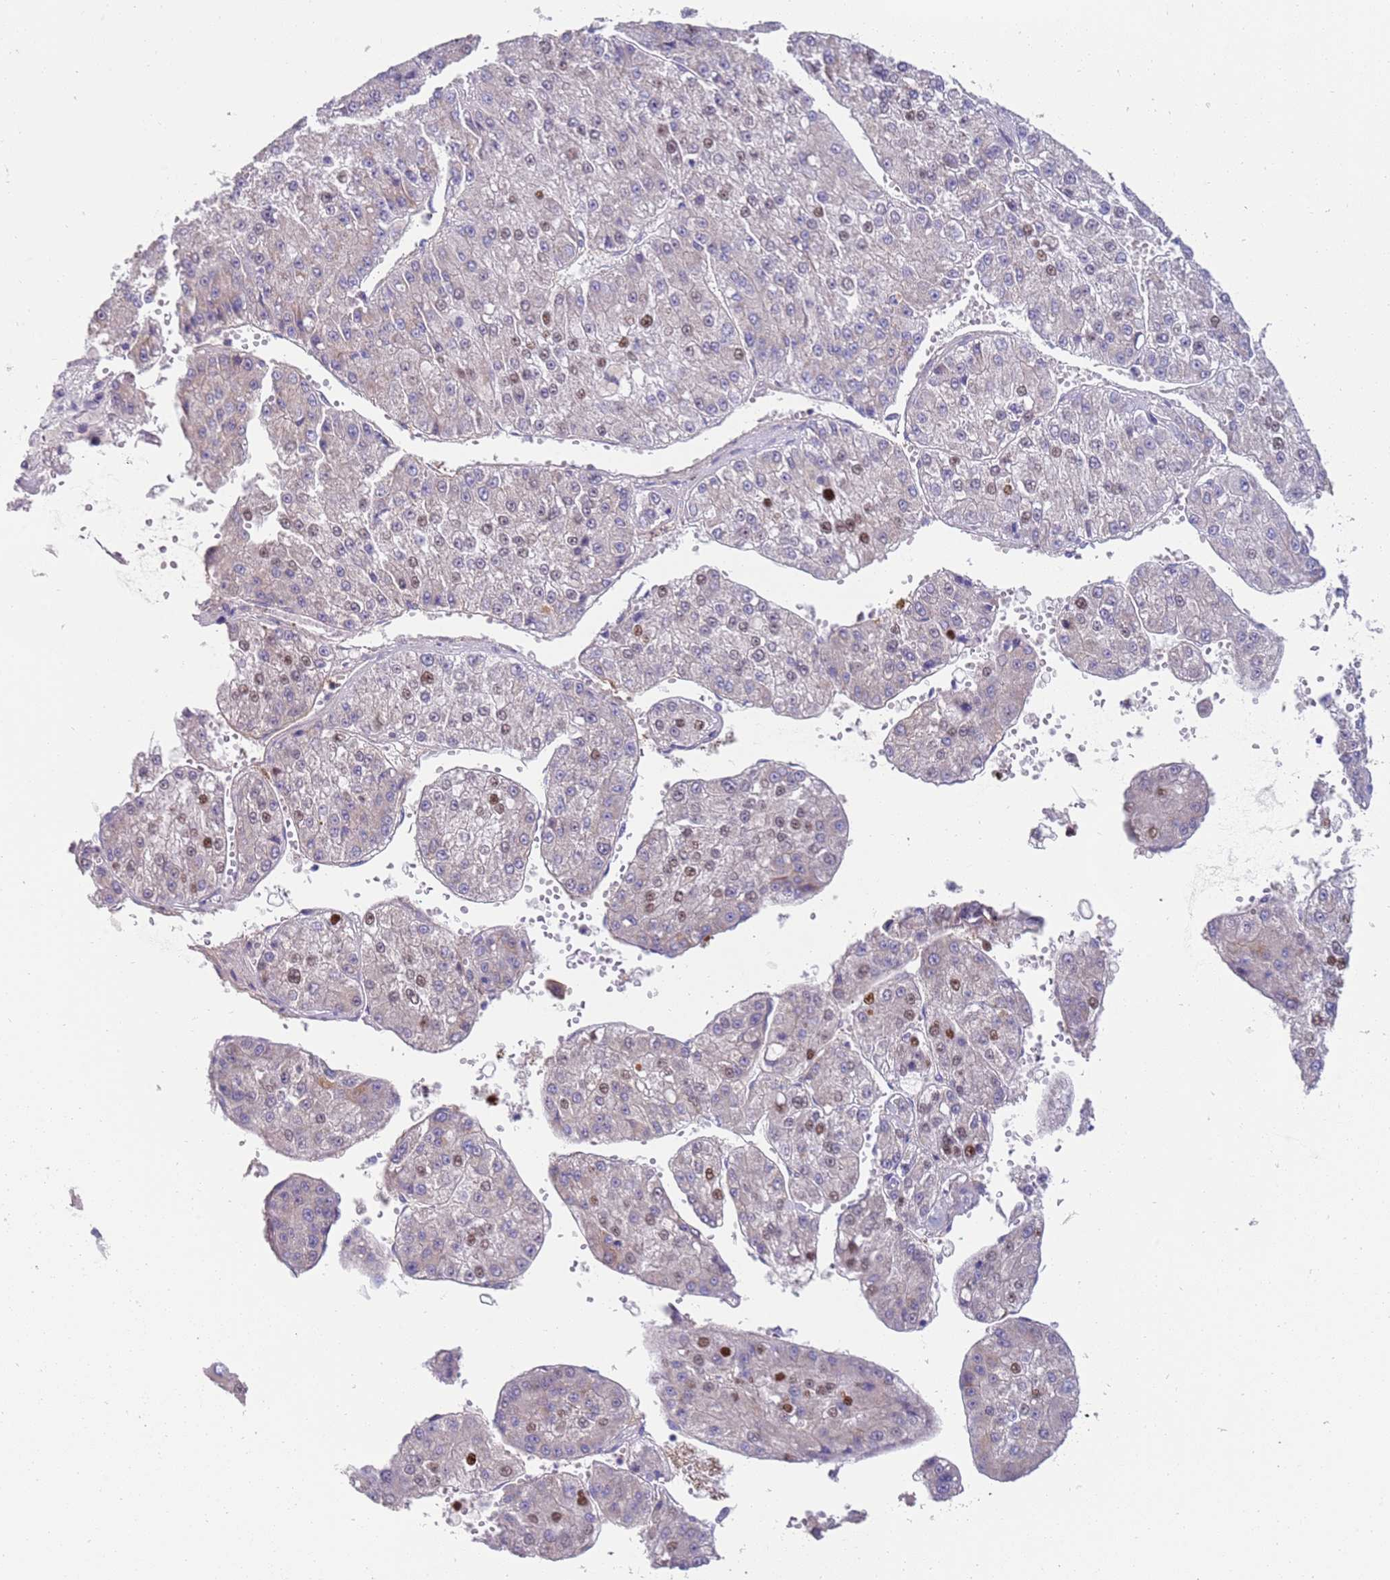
{"staining": {"intensity": "moderate", "quantity": "<25%", "location": "nuclear"}, "tissue": "liver cancer", "cell_type": "Tumor cells", "image_type": "cancer", "snomed": [{"axis": "morphology", "description": "Carcinoma, Hepatocellular, NOS"}, {"axis": "topography", "description": "Liver"}], "caption": "Moderate nuclear expression is appreciated in about <25% of tumor cells in liver hepatocellular carcinoma.", "gene": "STK25", "patient": {"sex": "female", "age": 73}}